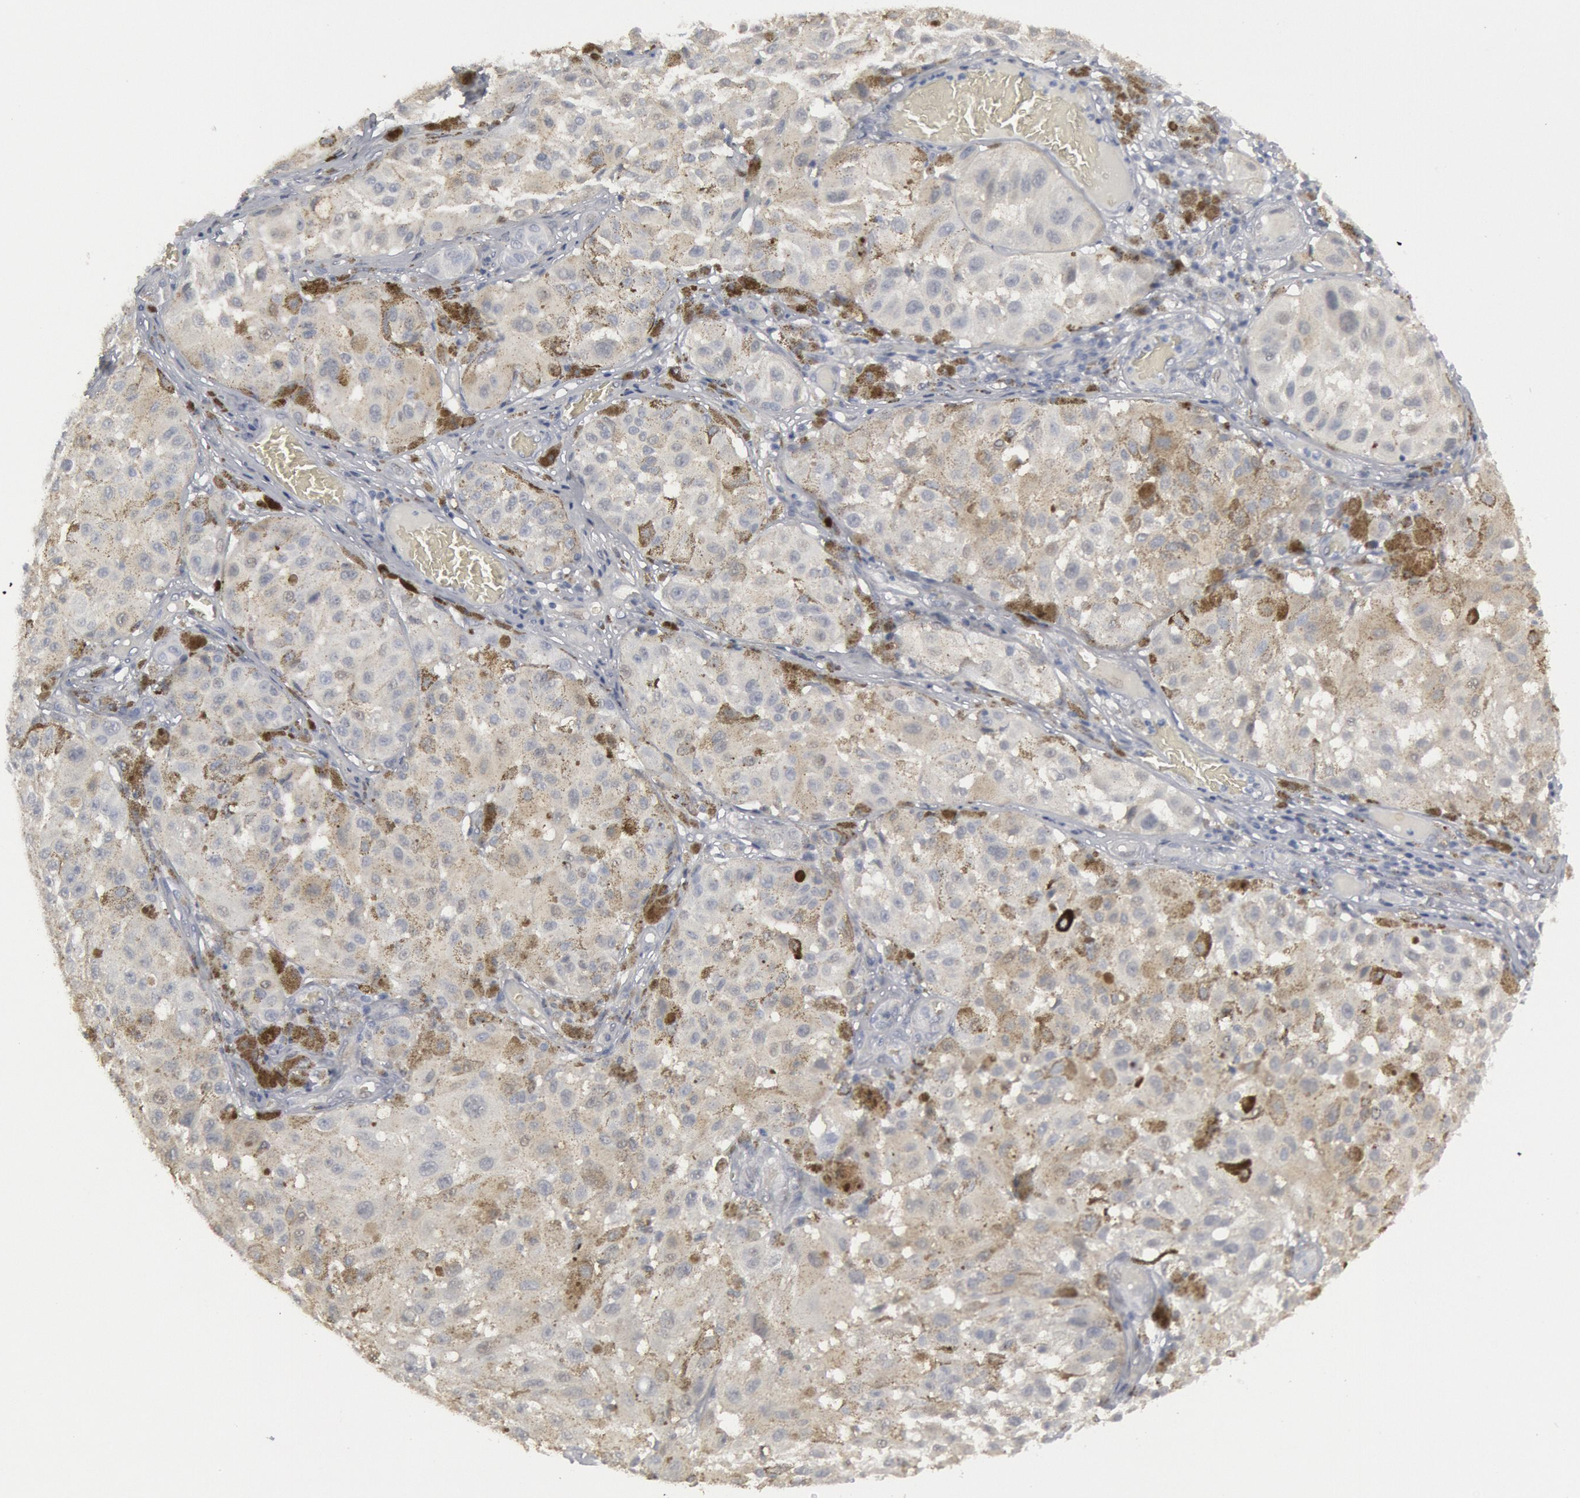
{"staining": {"intensity": "weak", "quantity": "<25%", "location": "cytoplasmic/membranous"}, "tissue": "melanoma", "cell_type": "Tumor cells", "image_type": "cancer", "snomed": [{"axis": "morphology", "description": "Malignant melanoma, NOS"}, {"axis": "topography", "description": "Skin"}], "caption": "The photomicrograph displays no staining of tumor cells in malignant melanoma.", "gene": "DMC1", "patient": {"sex": "female", "age": 64}}